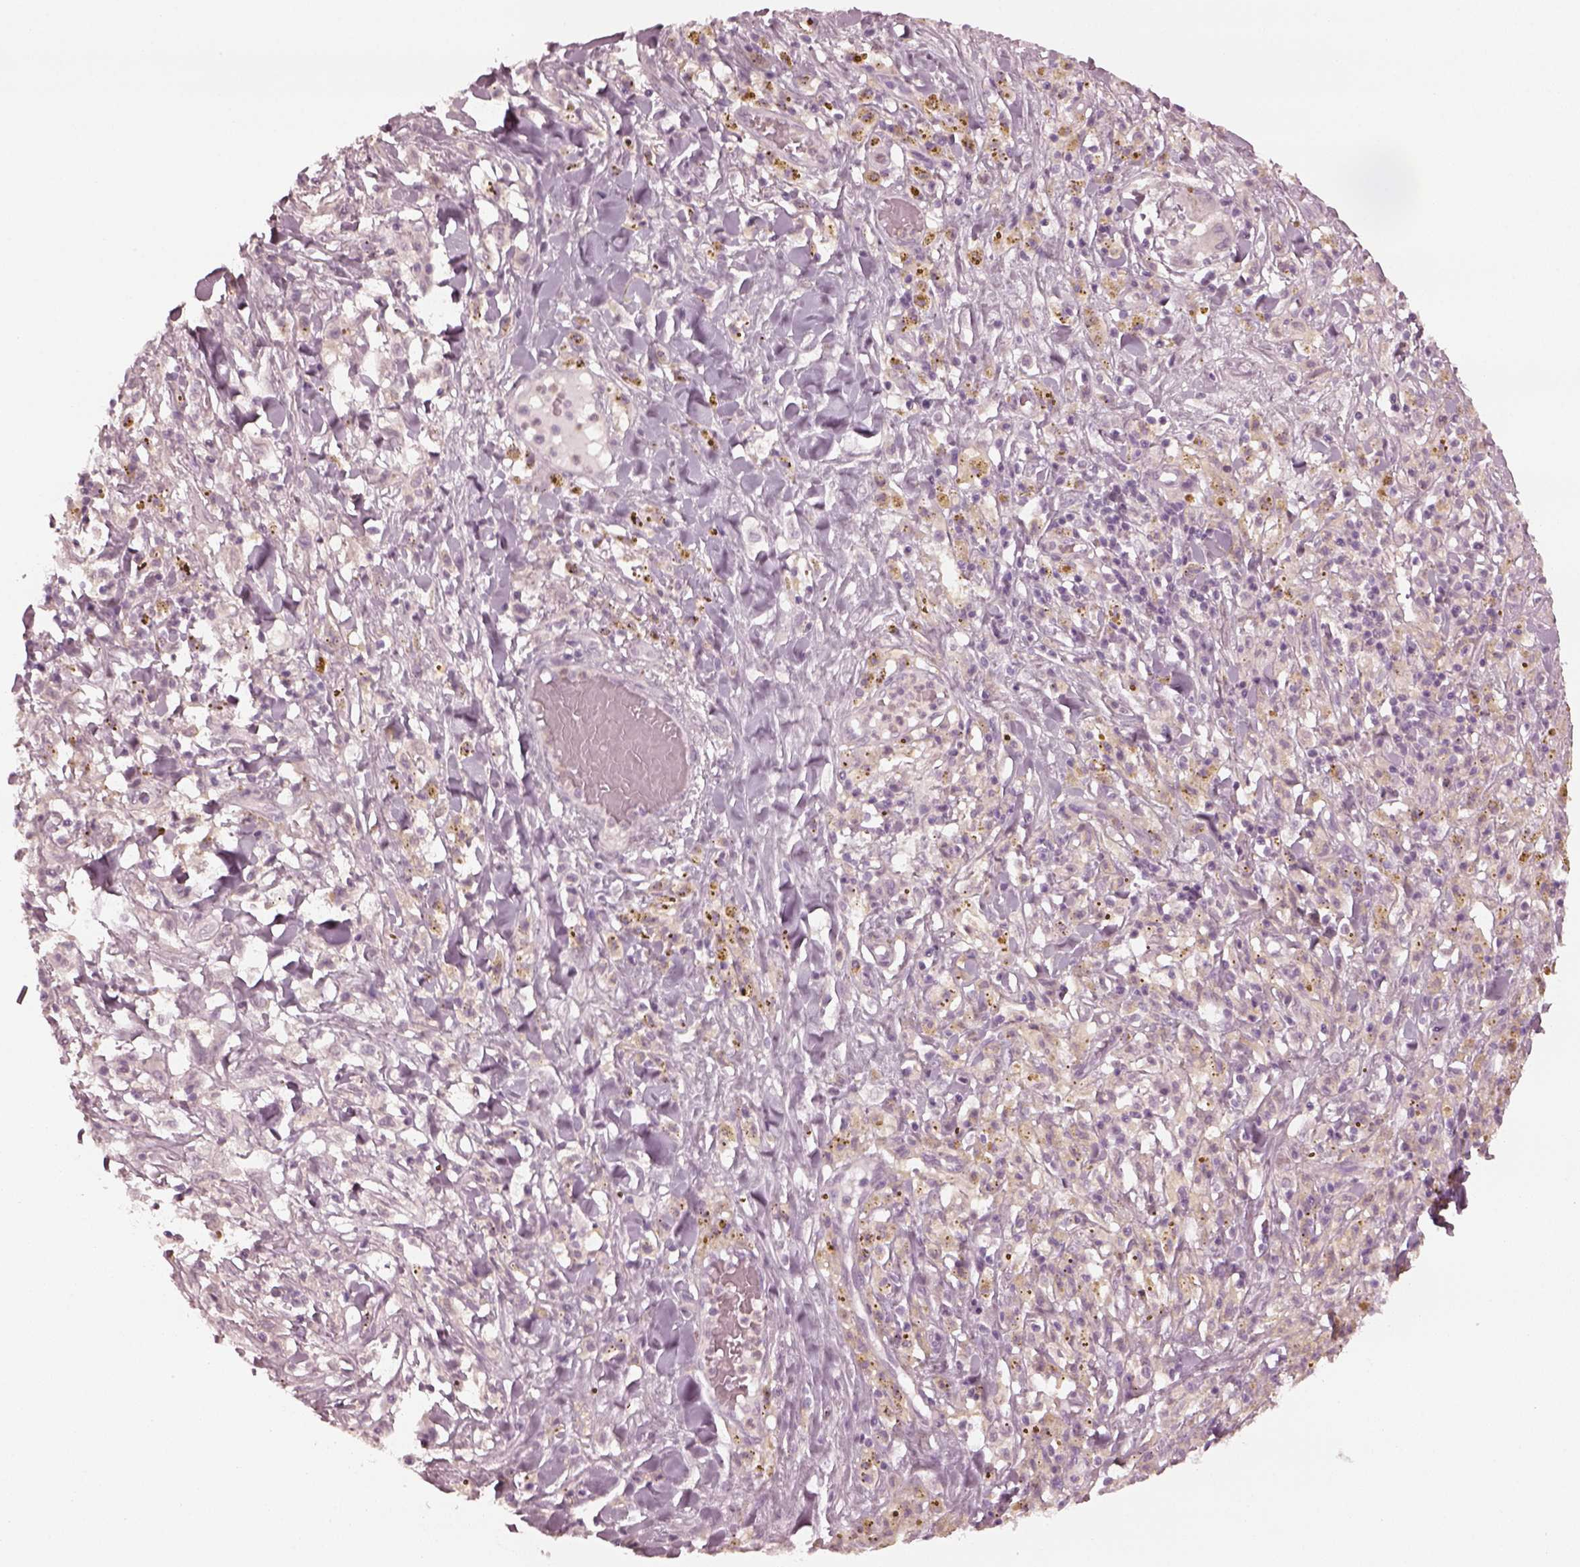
{"staining": {"intensity": "negative", "quantity": "none", "location": "none"}, "tissue": "melanoma", "cell_type": "Tumor cells", "image_type": "cancer", "snomed": [{"axis": "morphology", "description": "Malignant melanoma, NOS"}, {"axis": "topography", "description": "Skin"}], "caption": "High magnification brightfield microscopy of malignant melanoma stained with DAB (brown) and counterstained with hematoxylin (blue): tumor cells show no significant expression.", "gene": "CCDC170", "patient": {"sex": "female", "age": 91}}